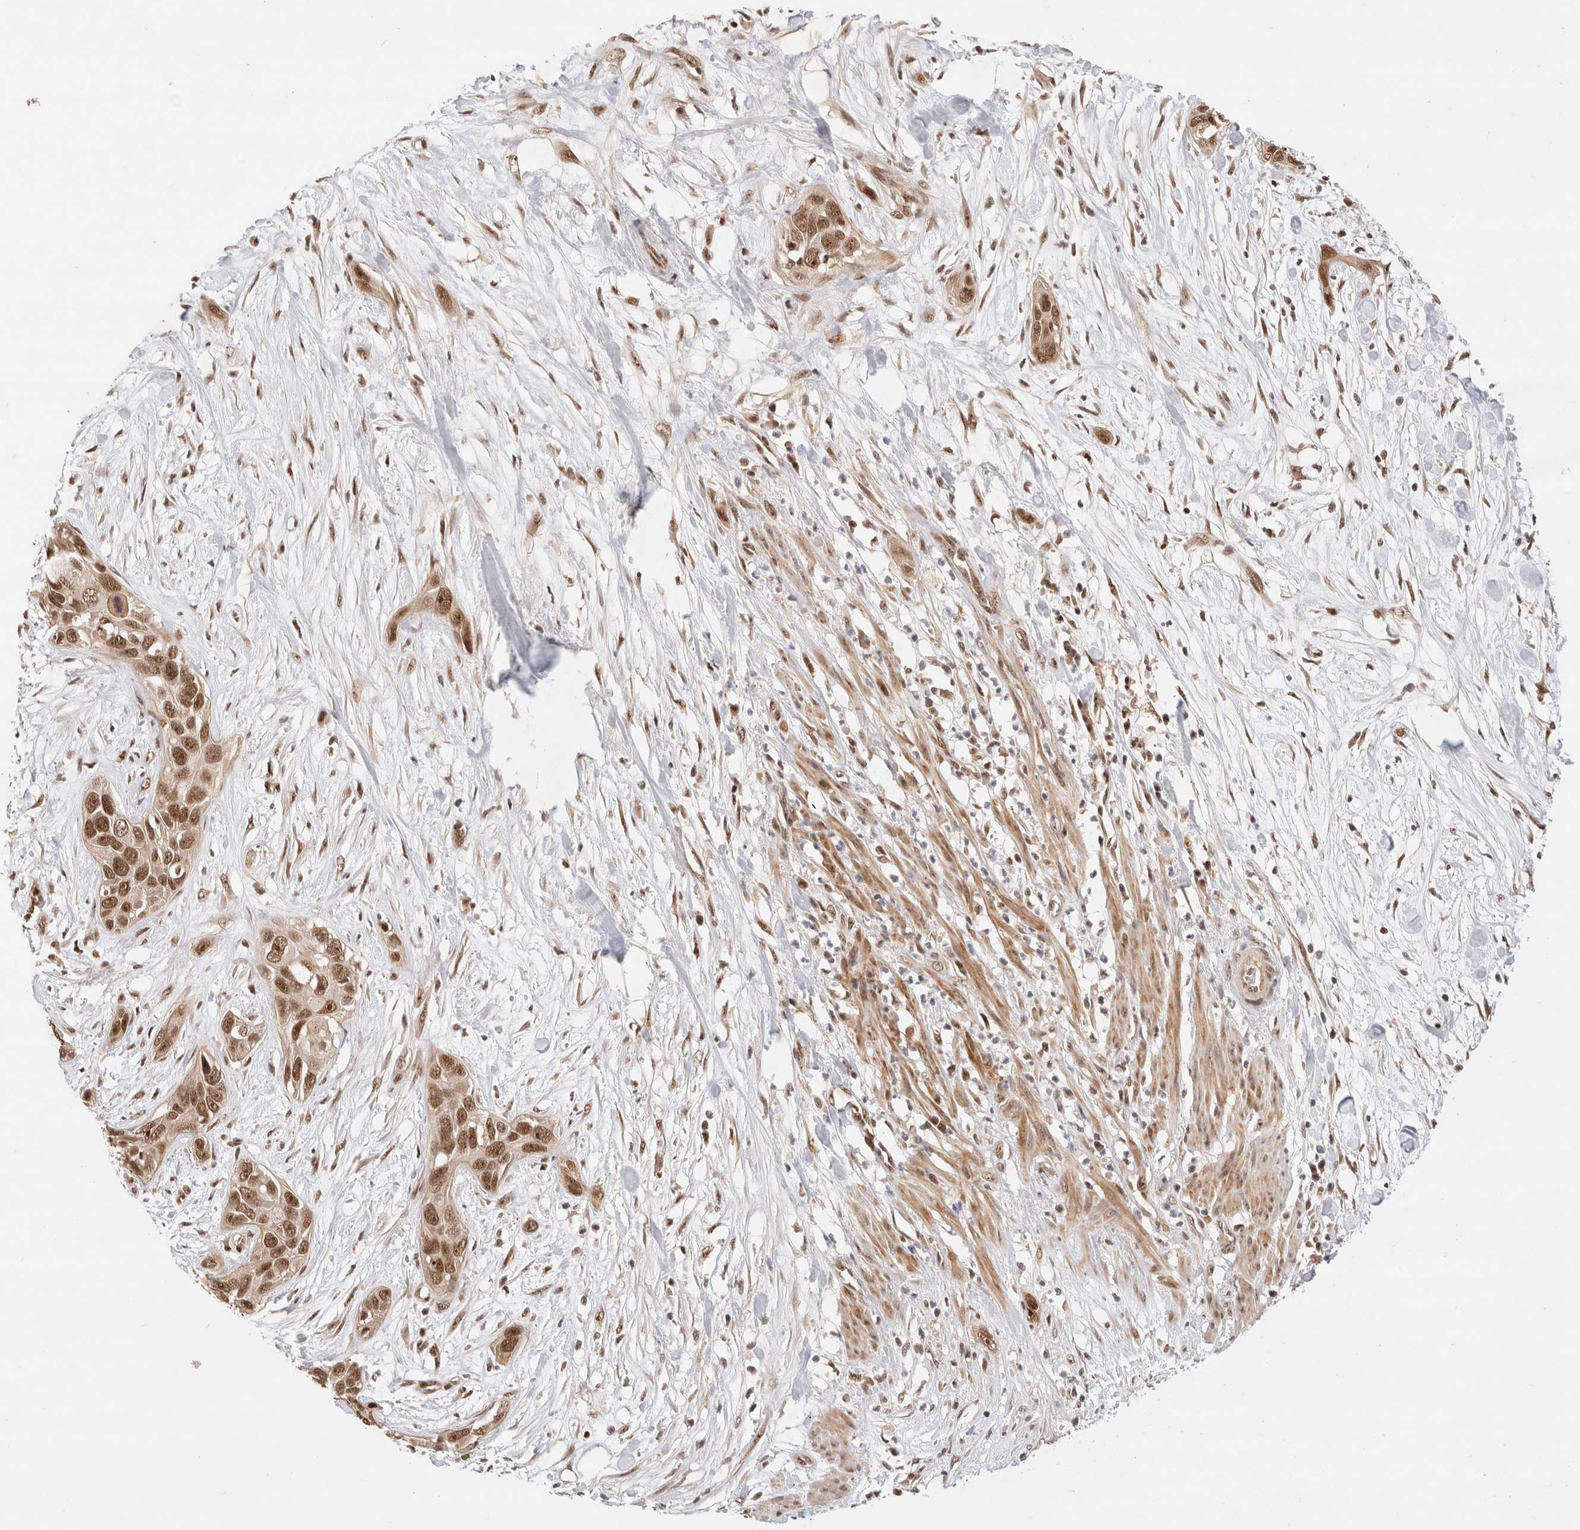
{"staining": {"intensity": "moderate", "quantity": ">75%", "location": "cytoplasmic/membranous,nuclear"}, "tissue": "pancreatic cancer", "cell_type": "Tumor cells", "image_type": "cancer", "snomed": [{"axis": "morphology", "description": "Adenocarcinoma, NOS"}, {"axis": "topography", "description": "Pancreas"}], "caption": "Moderate cytoplasmic/membranous and nuclear expression is identified in about >75% of tumor cells in pancreatic adenocarcinoma. The protein of interest is shown in brown color, while the nuclei are stained blue.", "gene": "MPHOSPH6", "patient": {"sex": "female", "age": 60}}